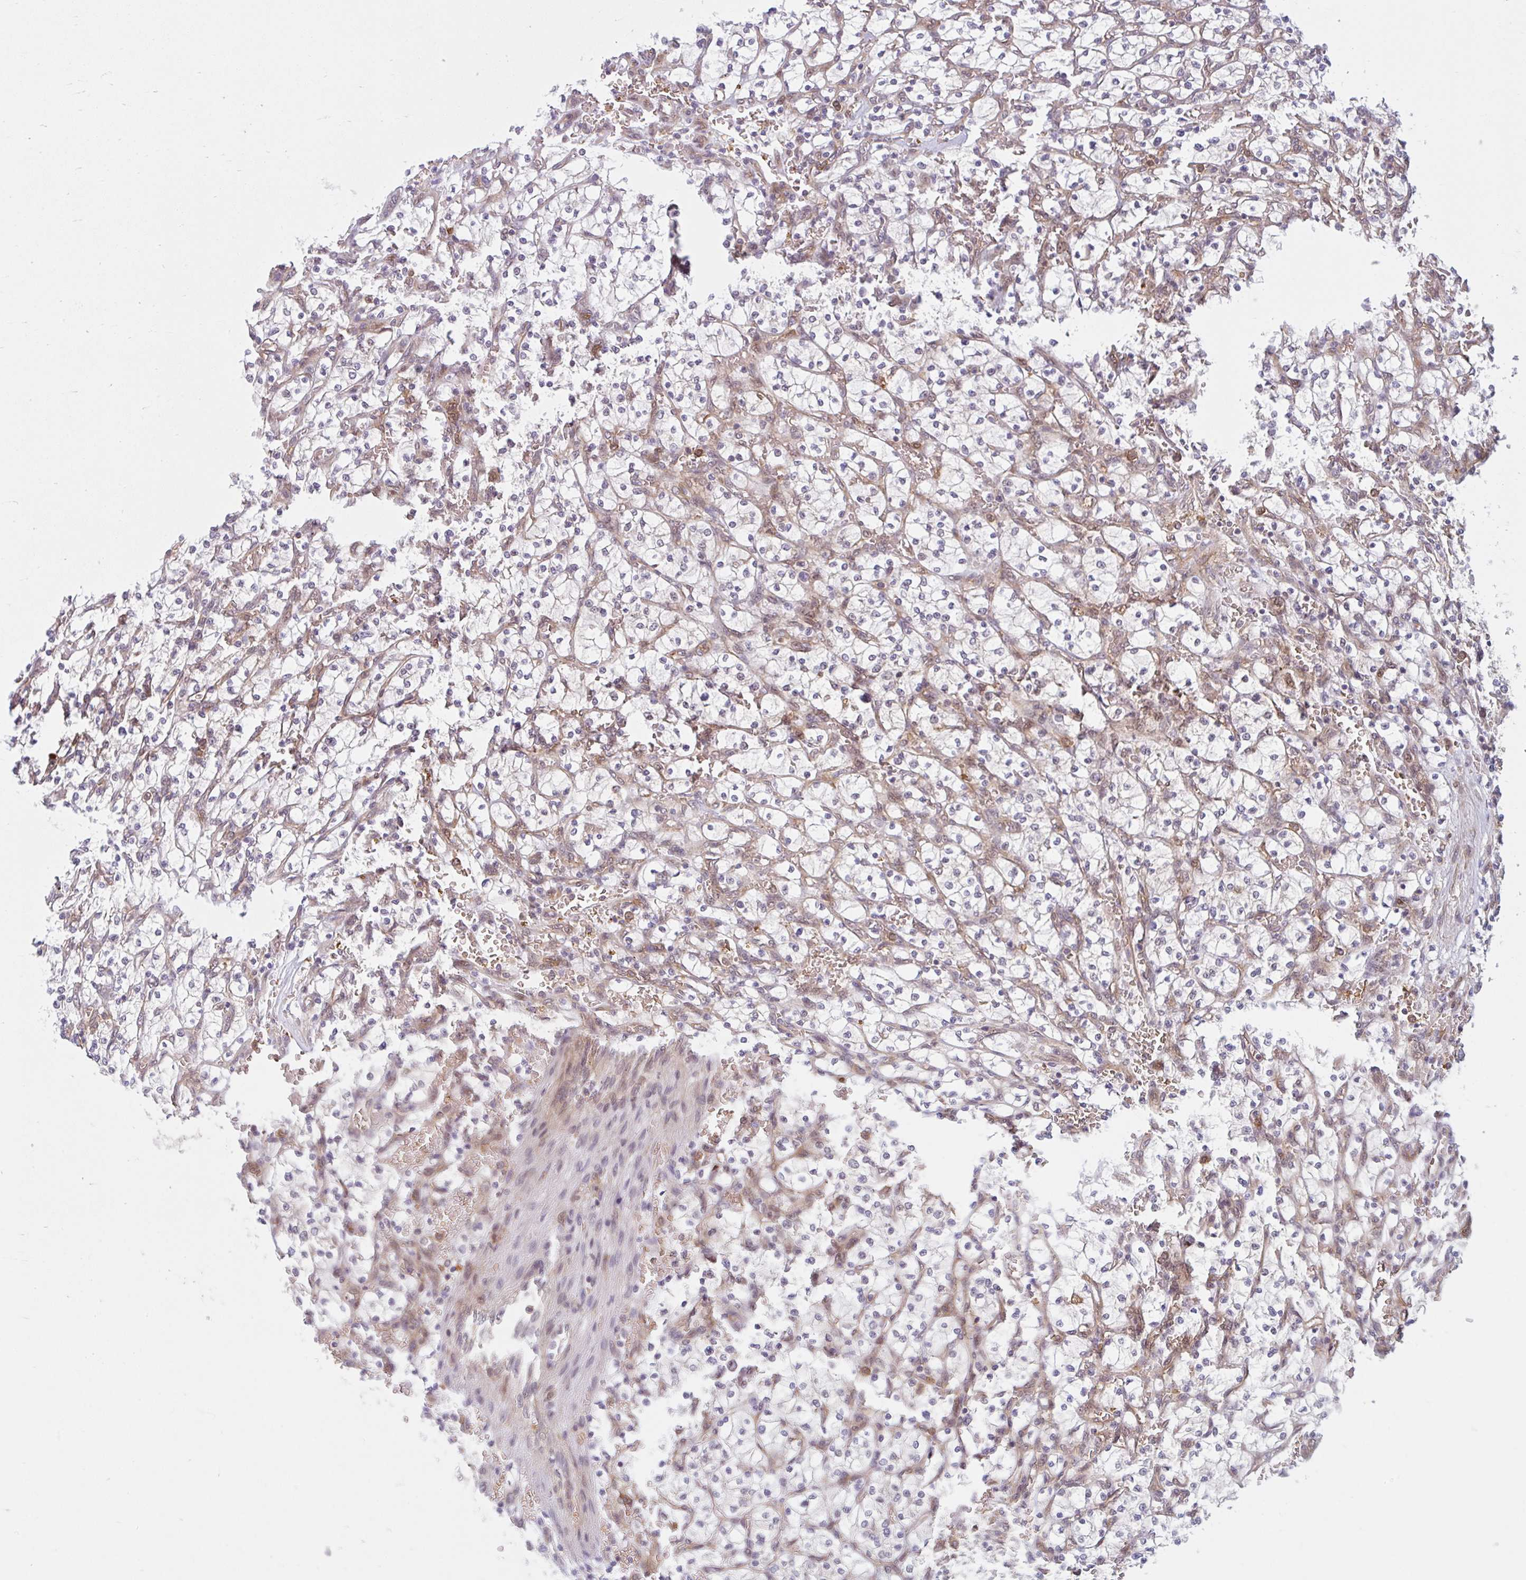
{"staining": {"intensity": "negative", "quantity": "none", "location": "none"}, "tissue": "renal cancer", "cell_type": "Tumor cells", "image_type": "cancer", "snomed": [{"axis": "morphology", "description": "Adenocarcinoma, NOS"}, {"axis": "topography", "description": "Kidney"}], "caption": "A photomicrograph of human adenocarcinoma (renal) is negative for staining in tumor cells. Brightfield microscopy of IHC stained with DAB (brown) and hematoxylin (blue), captured at high magnification.", "gene": "HMBS", "patient": {"sex": "female", "age": 64}}